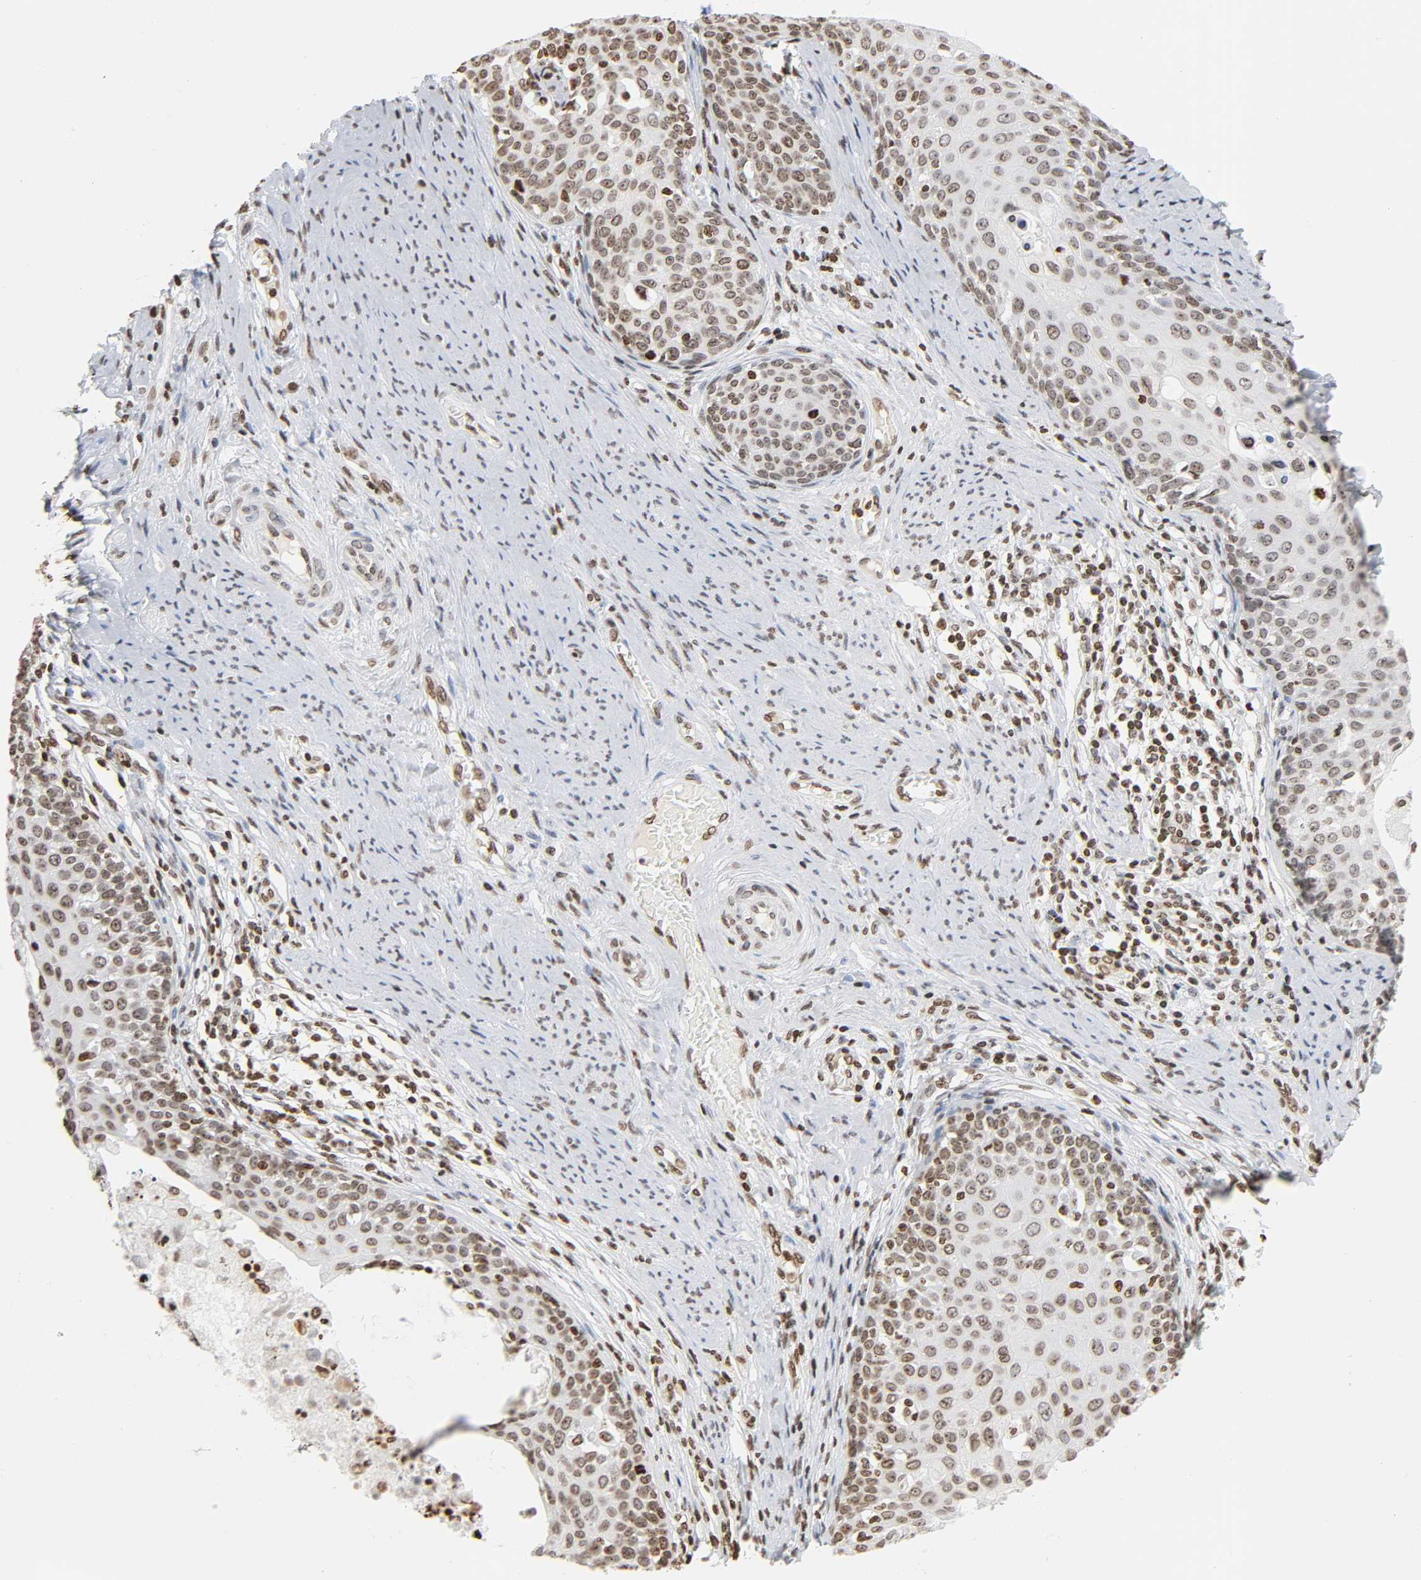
{"staining": {"intensity": "moderate", "quantity": ">75%", "location": "nuclear"}, "tissue": "cervical cancer", "cell_type": "Tumor cells", "image_type": "cancer", "snomed": [{"axis": "morphology", "description": "Squamous cell carcinoma, NOS"}, {"axis": "morphology", "description": "Adenocarcinoma, NOS"}, {"axis": "topography", "description": "Cervix"}], "caption": "IHC staining of cervical cancer, which shows medium levels of moderate nuclear expression in about >75% of tumor cells indicating moderate nuclear protein positivity. The staining was performed using DAB (3,3'-diaminobenzidine) (brown) for protein detection and nuclei were counterstained in hematoxylin (blue).", "gene": "HOXA6", "patient": {"sex": "female", "age": 52}}